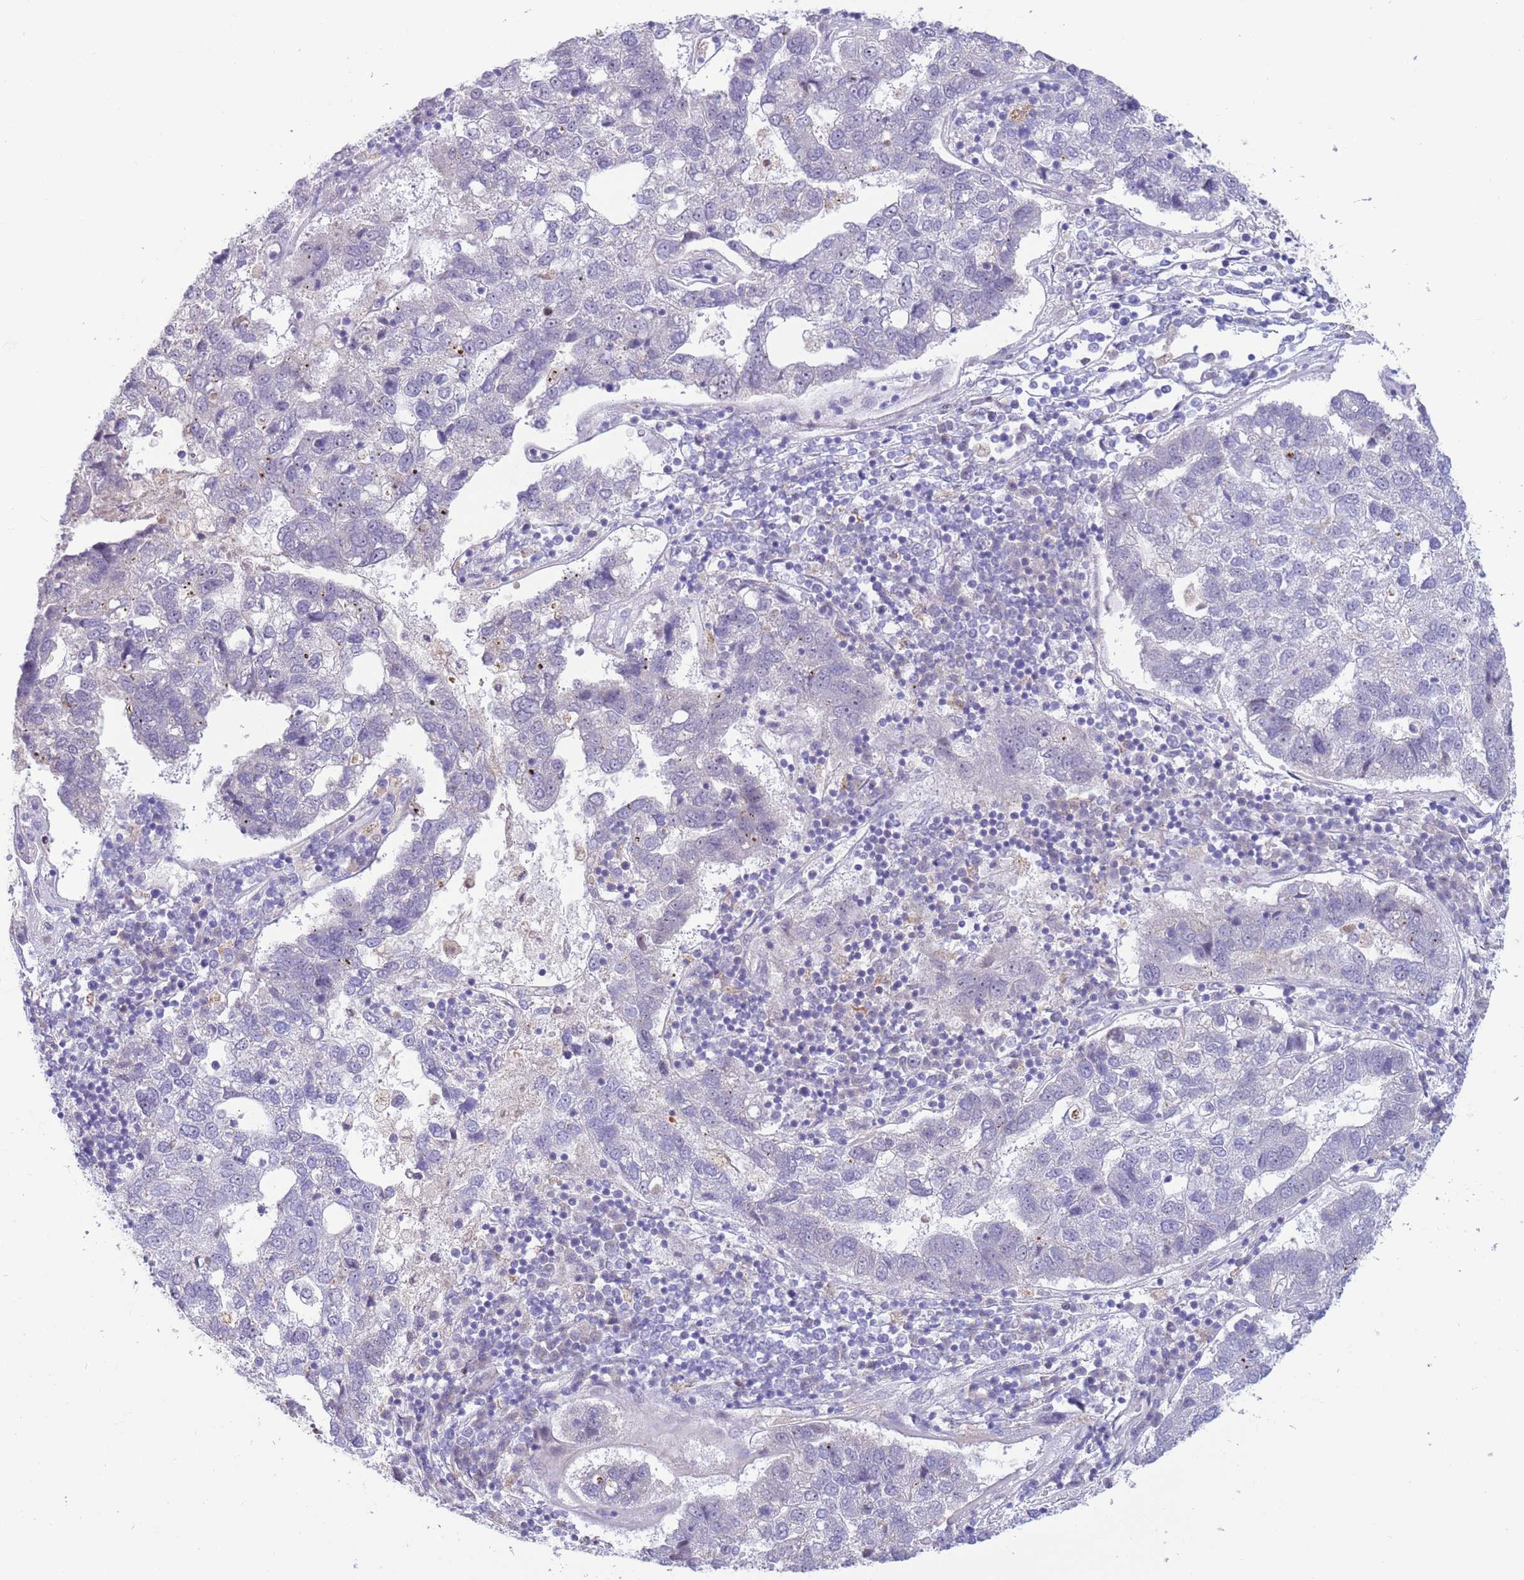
{"staining": {"intensity": "negative", "quantity": "none", "location": "none"}, "tissue": "pancreatic cancer", "cell_type": "Tumor cells", "image_type": "cancer", "snomed": [{"axis": "morphology", "description": "Adenocarcinoma, NOS"}, {"axis": "topography", "description": "Pancreas"}], "caption": "Protein analysis of pancreatic cancer exhibits no significant staining in tumor cells.", "gene": "DDHD1", "patient": {"sex": "female", "age": 61}}